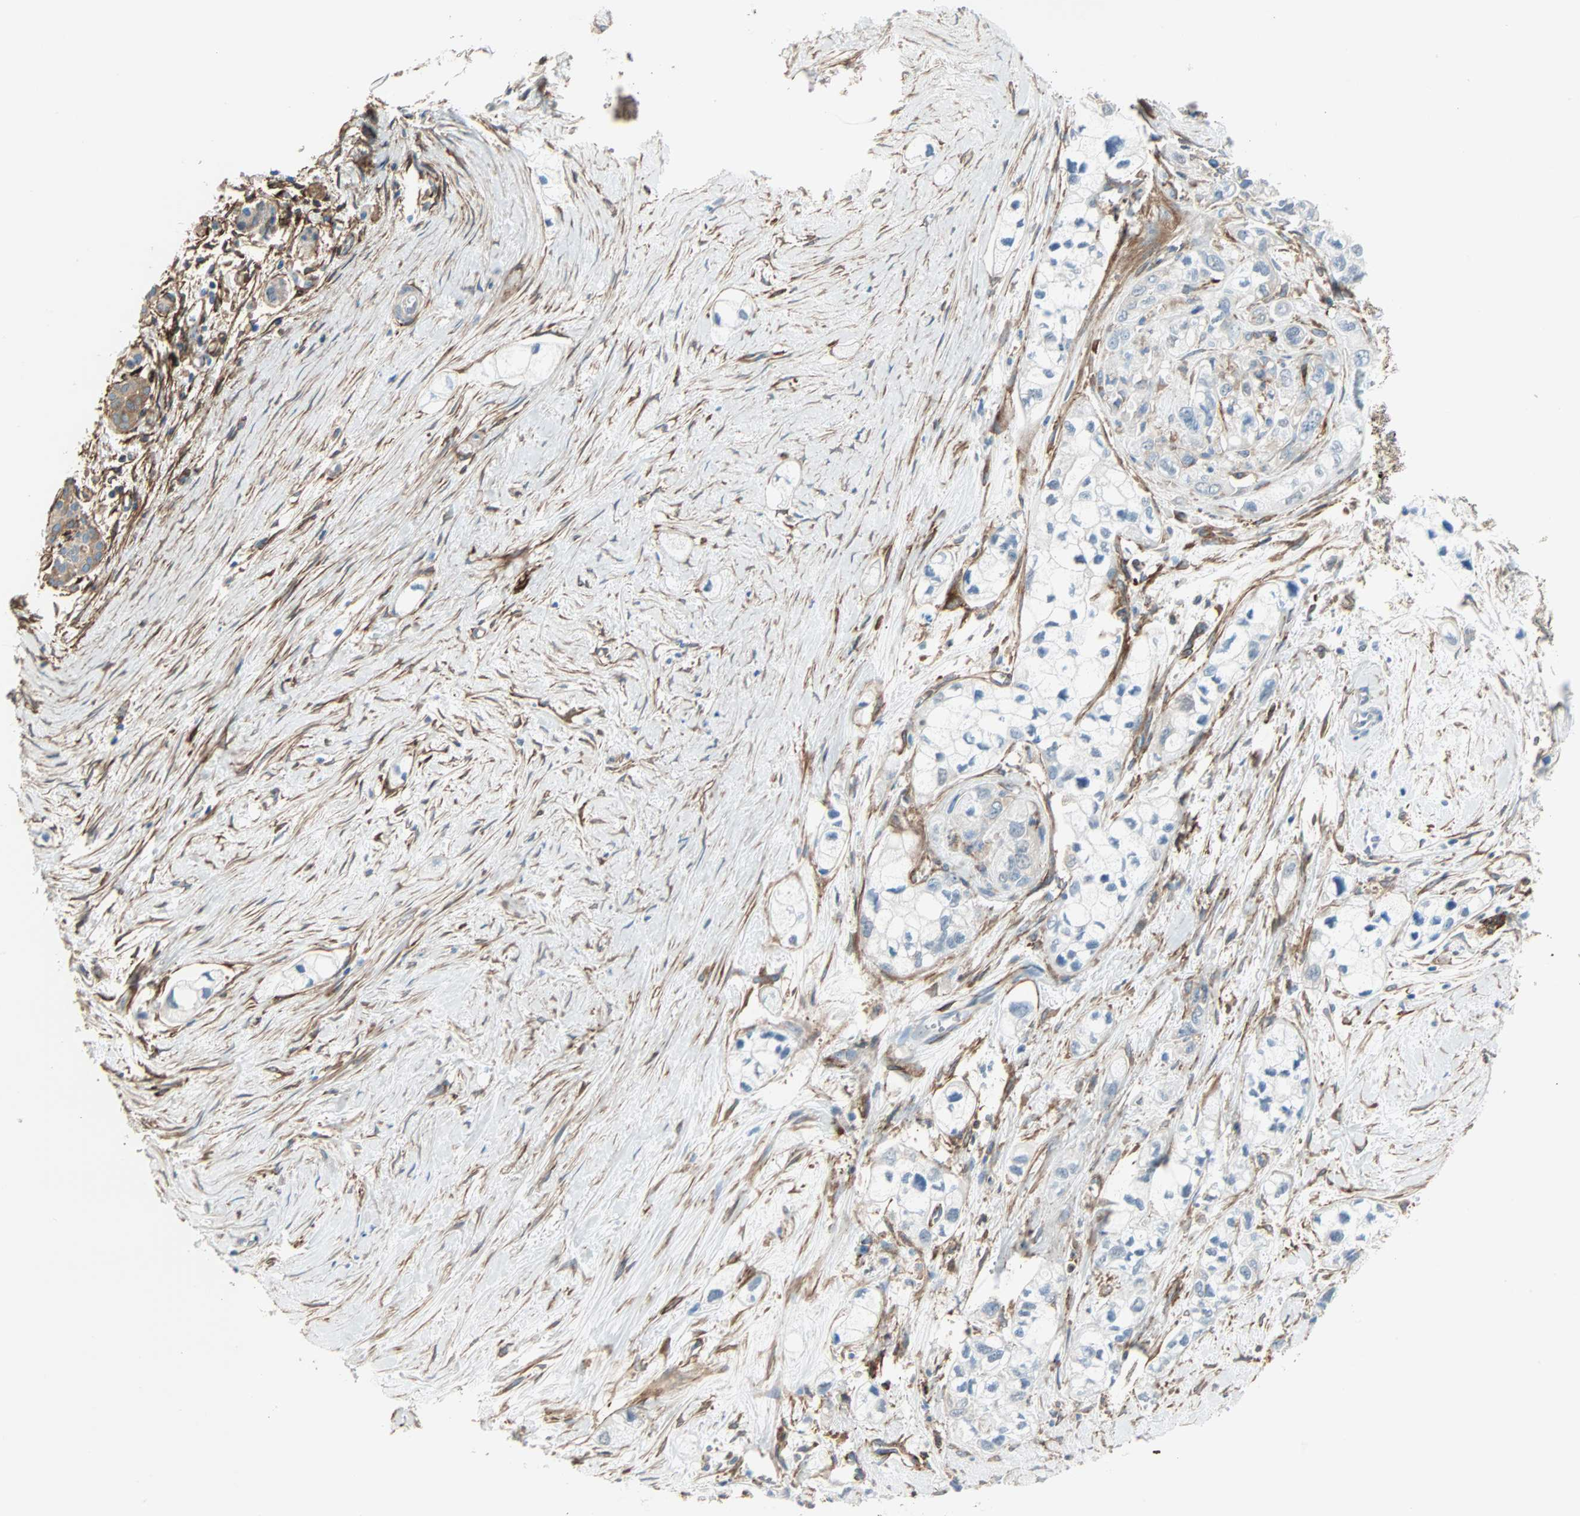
{"staining": {"intensity": "negative", "quantity": "none", "location": "none"}, "tissue": "pancreatic cancer", "cell_type": "Tumor cells", "image_type": "cancer", "snomed": [{"axis": "morphology", "description": "Adenocarcinoma, NOS"}, {"axis": "topography", "description": "Pancreas"}], "caption": "Immunohistochemical staining of human pancreatic cancer (adenocarcinoma) shows no significant positivity in tumor cells.", "gene": "EPB41L2", "patient": {"sex": "male", "age": 74}}